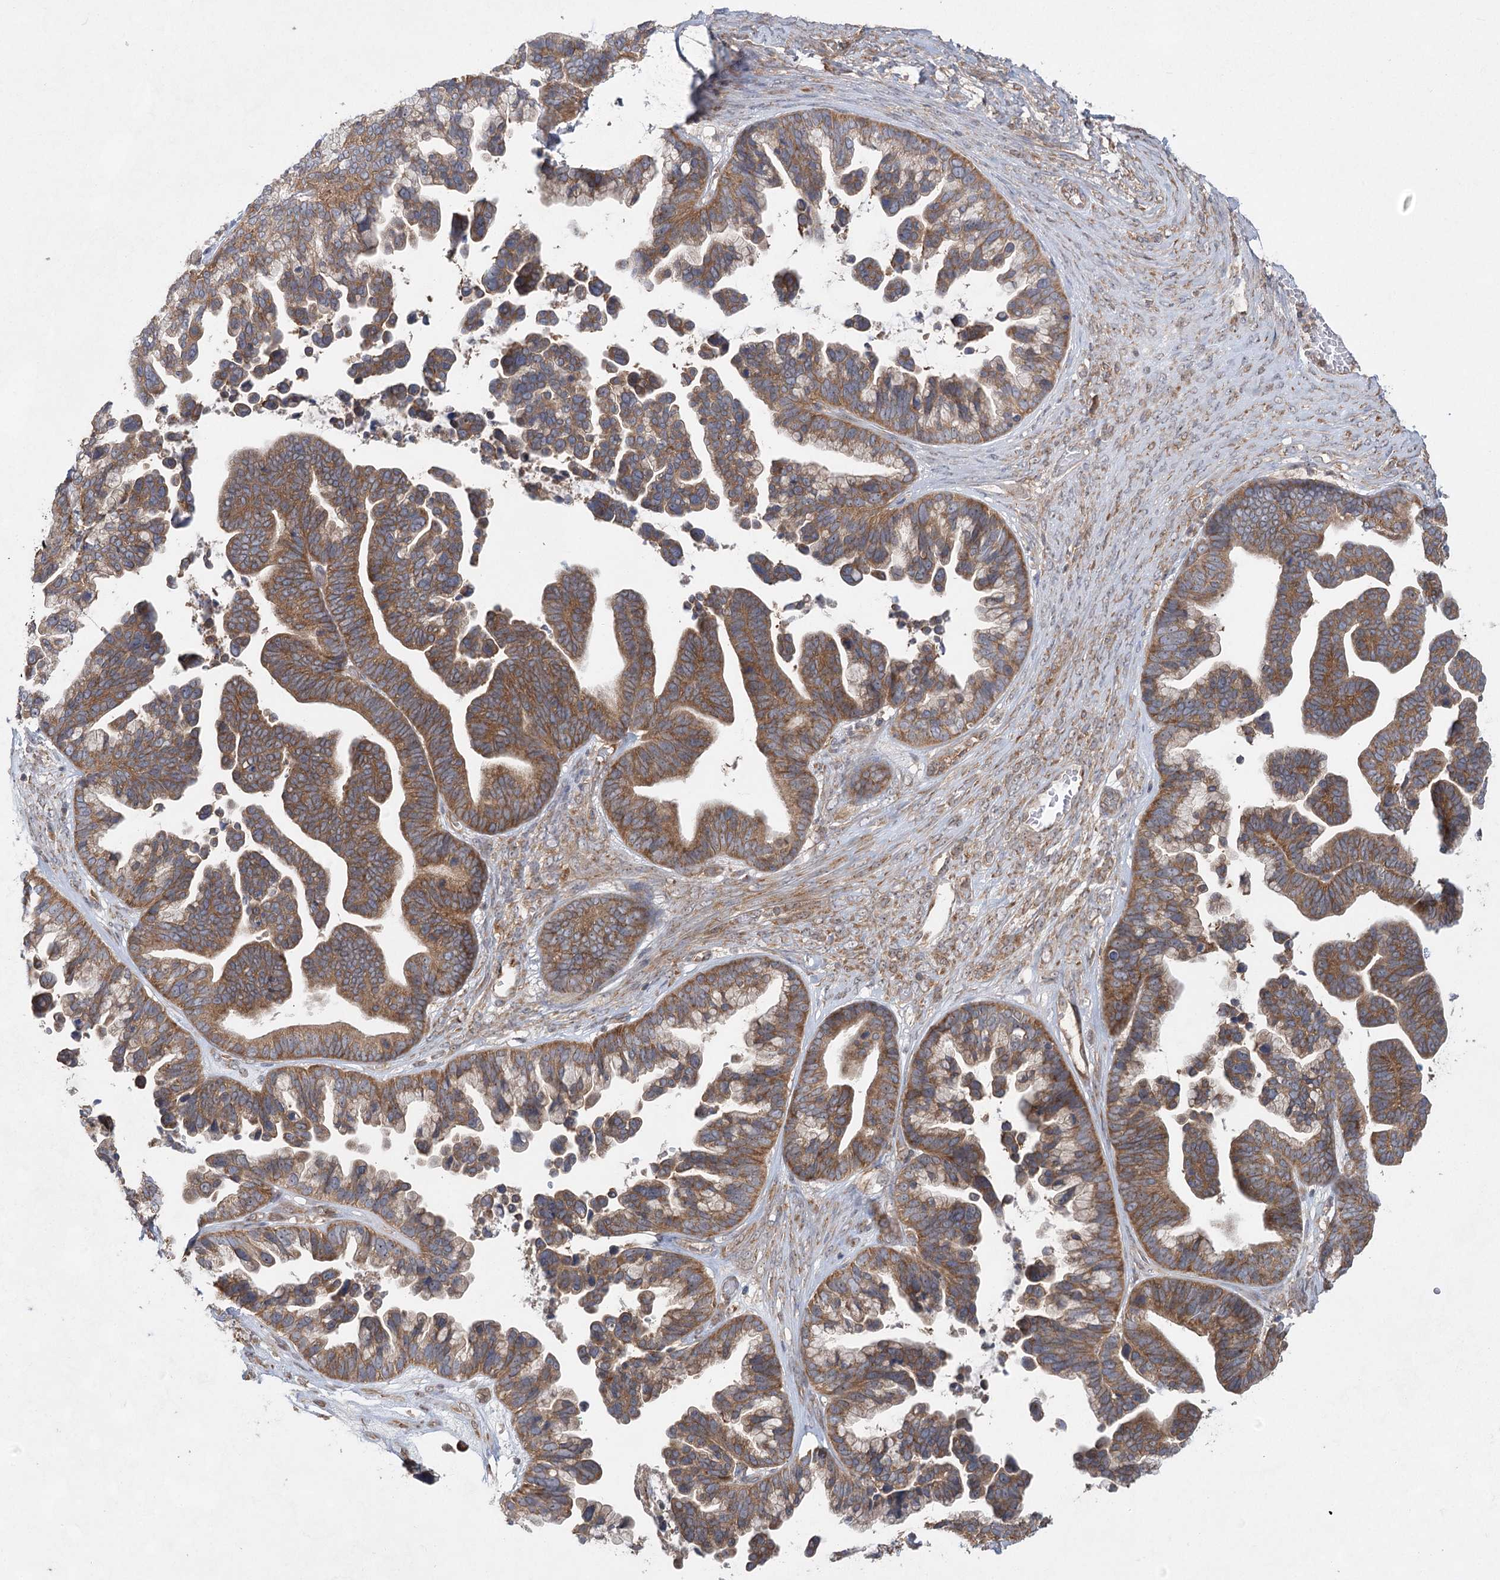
{"staining": {"intensity": "moderate", "quantity": ">75%", "location": "cytoplasmic/membranous"}, "tissue": "ovarian cancer", "cell_type": "Tumor cells", "image_type": "cancer", "snomed": [{"axis": "morphology", "description": "Cystadenocarcinoma, serous, NOS"}, {"axis": "topography", "description": "Ovary"}], "caption": "Human ovarian serous cystadenocarcinoma stained for a protein (brown) demonstrates moderate cytoplasmic/membranous positive expression in about >75% of tumor cells.", "gene": "EIF3A", "patient": {"sex": "female", "age": 56}}